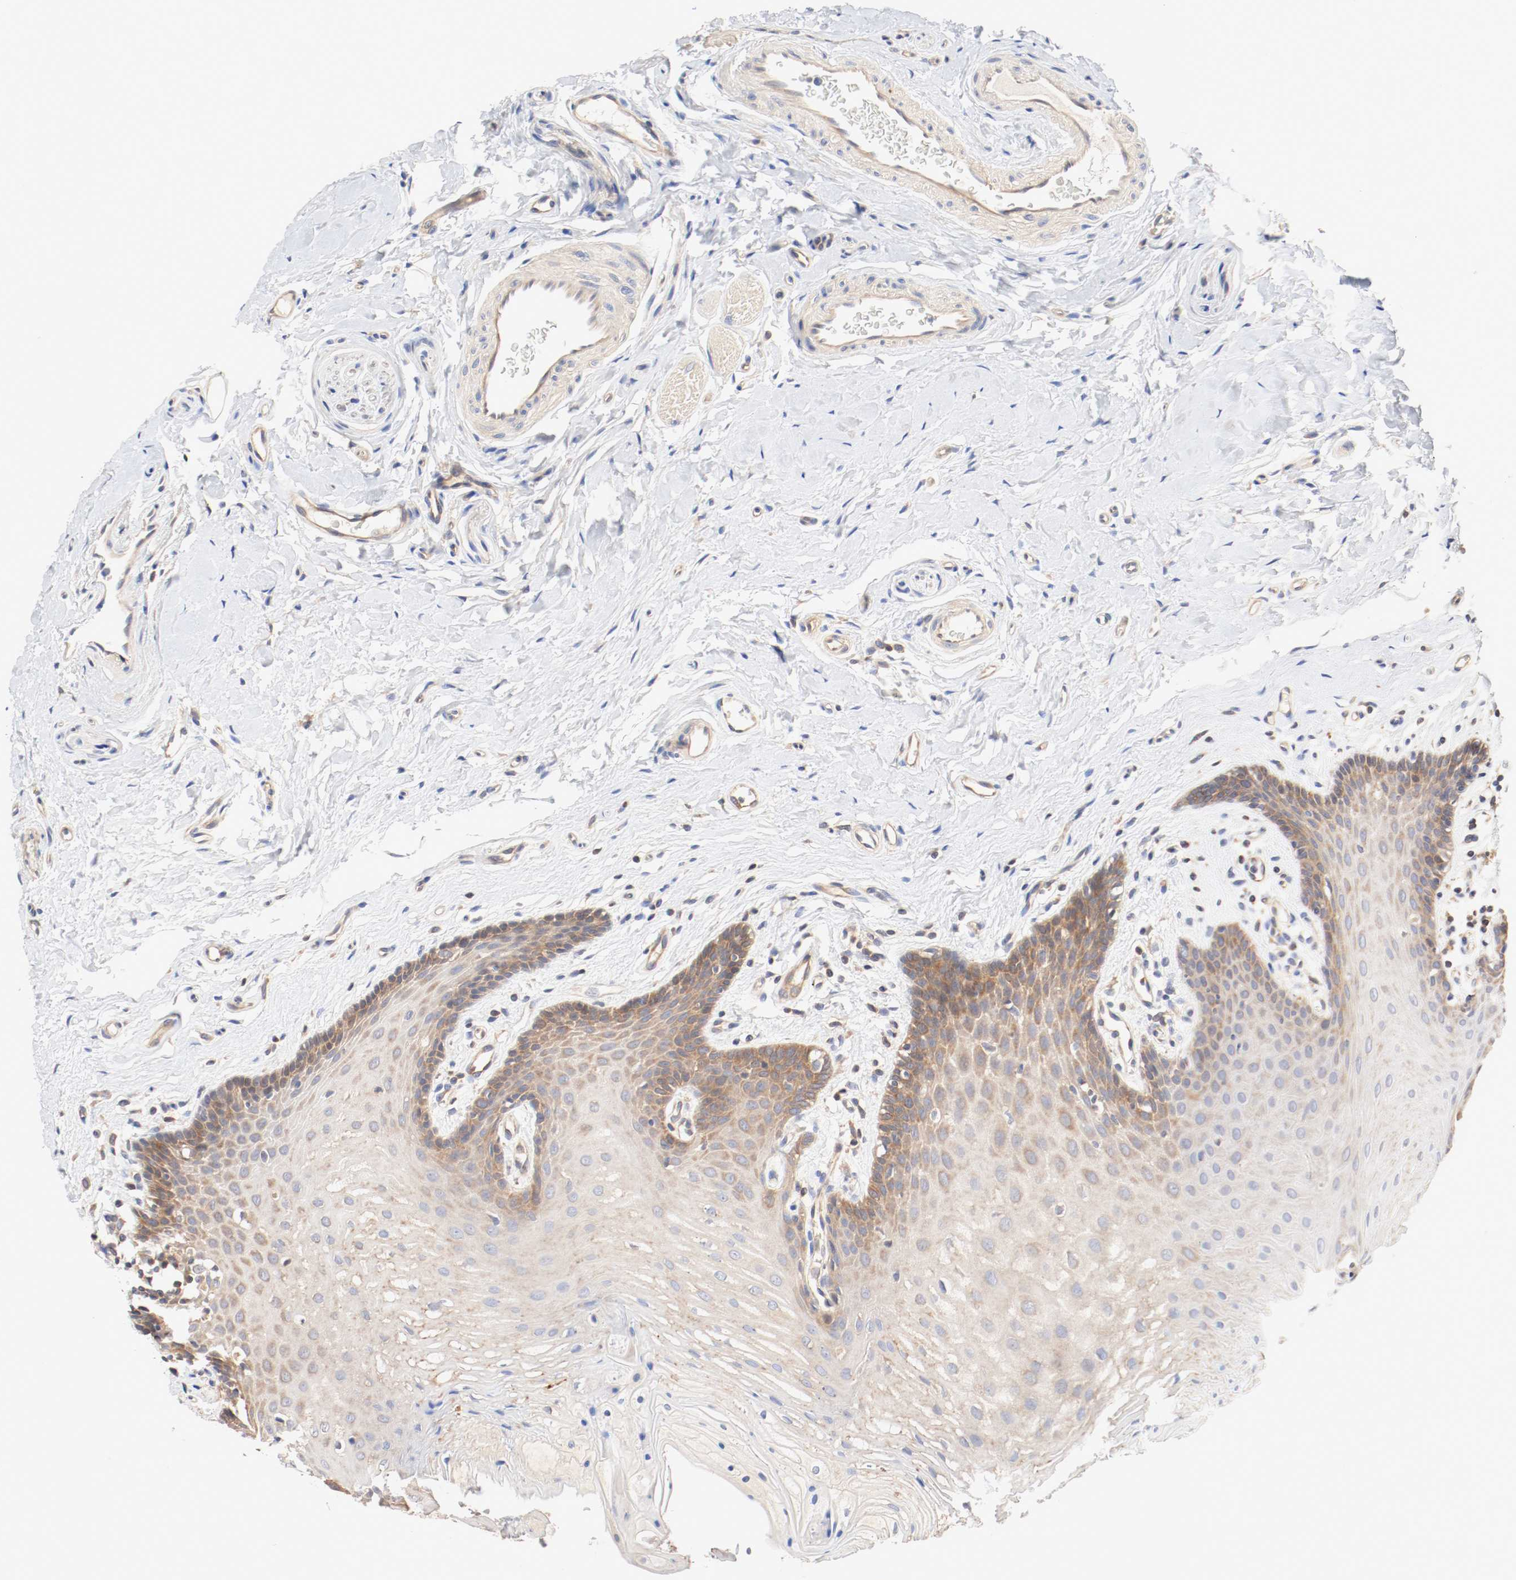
{"staining": {"intensity": "moderate", "quantity": "25%-75%", "location": "cytoplasmic/membranous"}, "tissue": "oral mucosa", "cell_type": "Squamous epithelial cells", "image_type": "normal", "snomed": [{"axis": "morphology", "description": "Normal tissue, NOS"}, {"axis": "topography", "description": "Oral tissue"}], "caption": "Immunohistochemistry histopathology image of unremarkable oral mucosa stained for a protein (brown), which exhibits medium levels of moderate cytoplasmic/membranous expression in approximately 25%-75% of squamous epithelial cells.", "gene": "GIT1", "patient": {"sex": "male", "age": 62}}